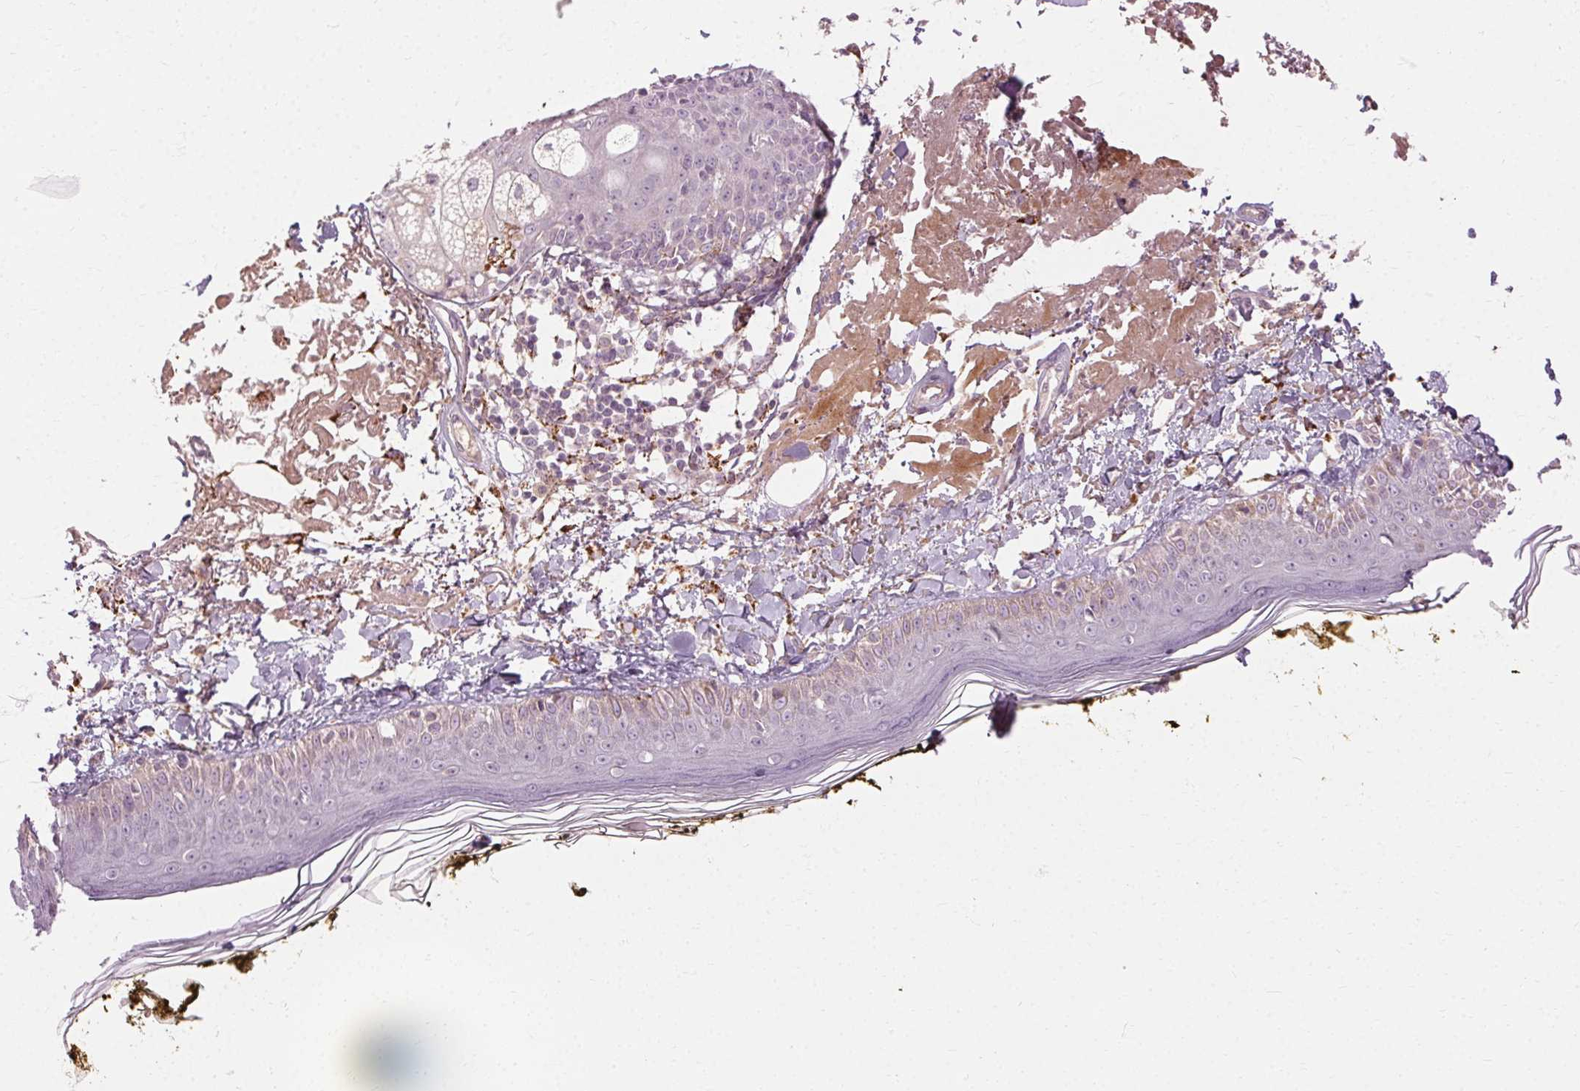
{"staining": {"intensity": "negative", "quantity": "none", "location": "none"}, "tissue": "skin", "cell_type": "Fibroblasts", "image_type": "normal", "snomed": [{"axis": "morphology", "description": "Normal tissue, NOS"}, {"axis": "topography", "description": "Skin"}], "caption": "Immunohistochemistry (IHC) image of unremarkable skin stained for a protein (brown), which demonstrates no staining in fibroblasts.", "gene": "REP15", "patient": {"sex": "male", "age": 76}}